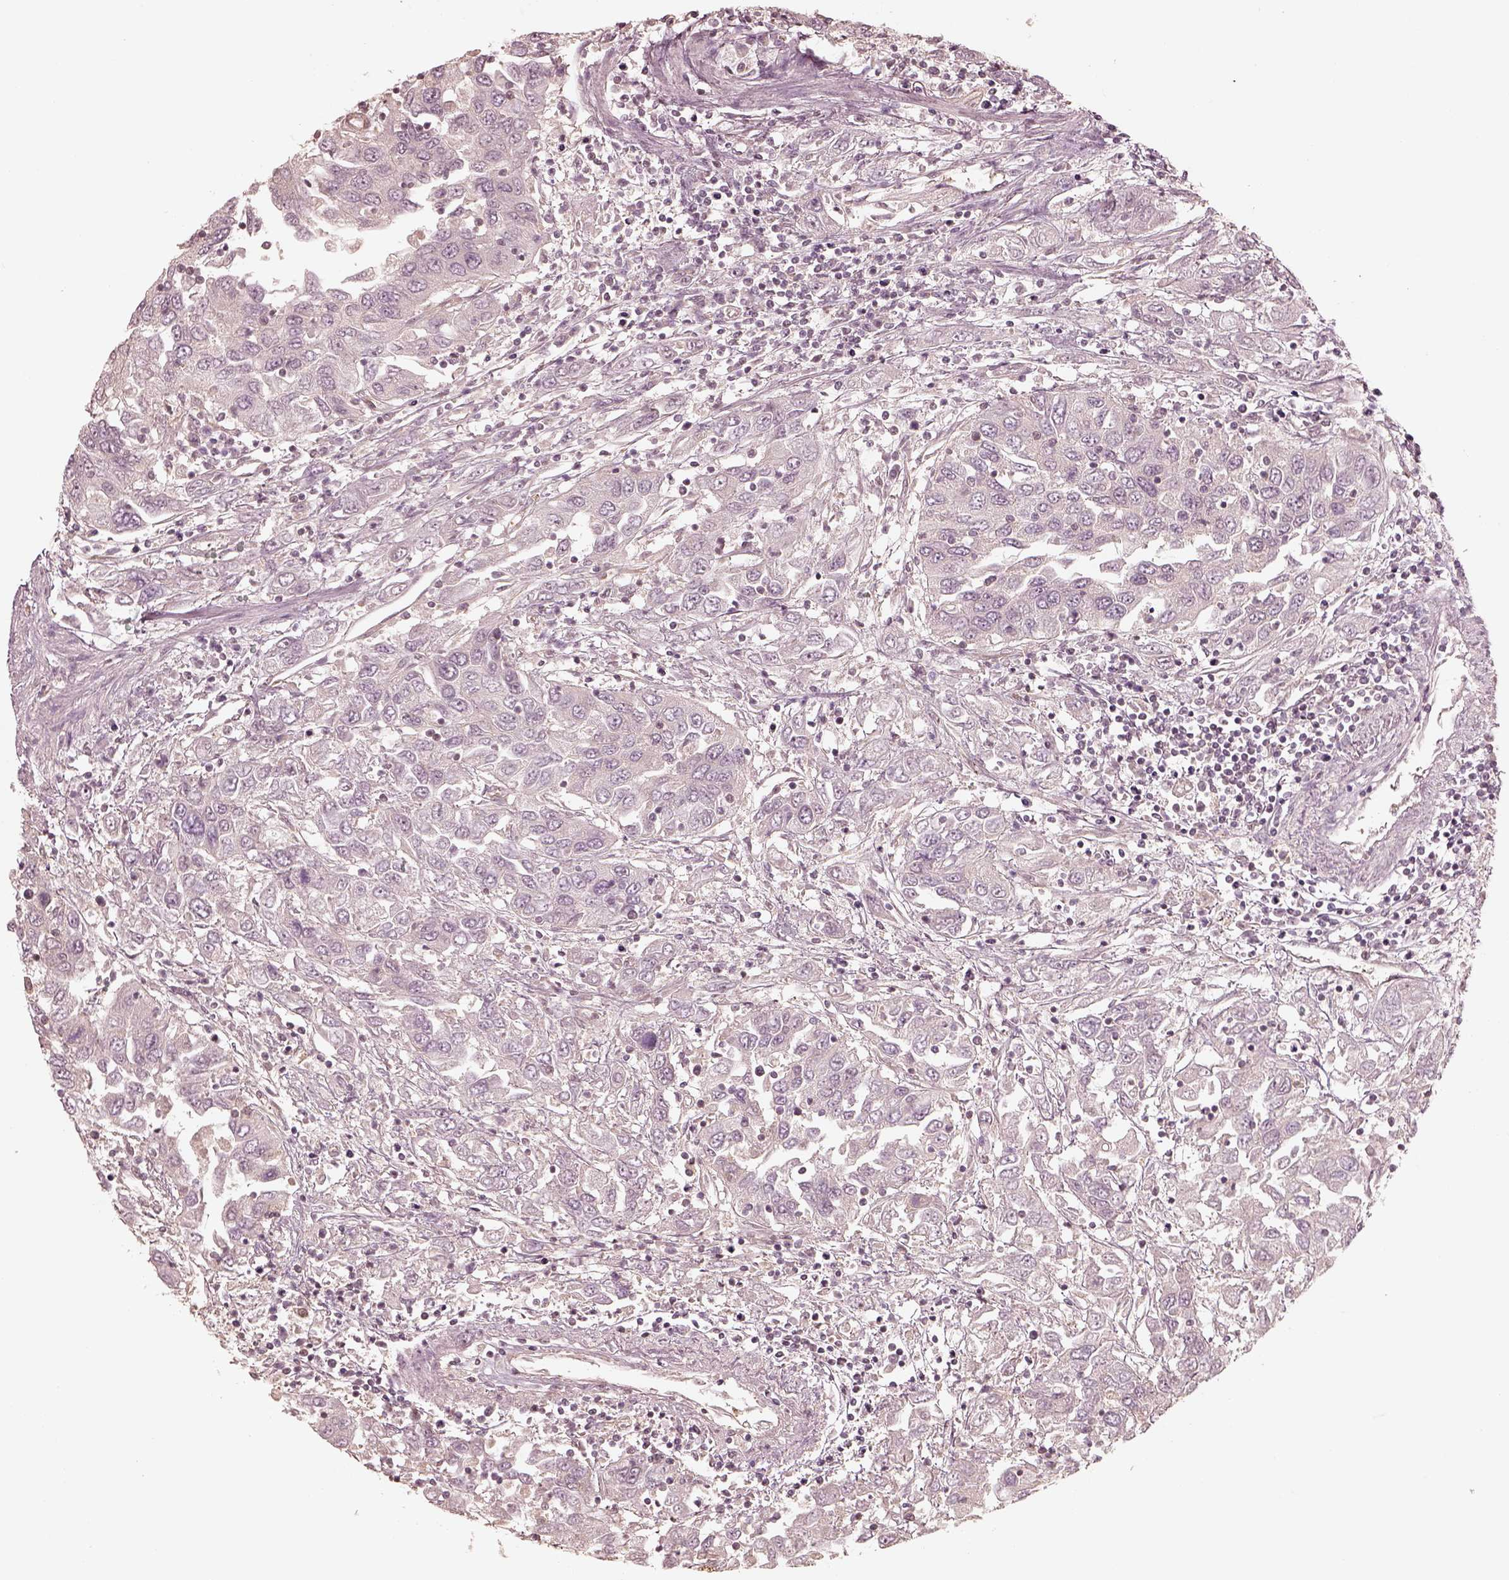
{"staining": {"intensity": "negative", "quantity": "none", "location": "none"}, "tissue": "urothelial cancer", "cell_type": "Tumor cells", "image_type": "cancer", "snomed": [{"axis": "morphology", "description": "Urothelial carcinoma, High grade"}, {"axis": "topography", "description": "Urinary bladder"}], "caption": "IHC of human urothelial carcinoma (high-grade) reveals no positivity in tumor cells.", "gene": "KIF5C", "patient": {"sex": "male", "age": 76}}